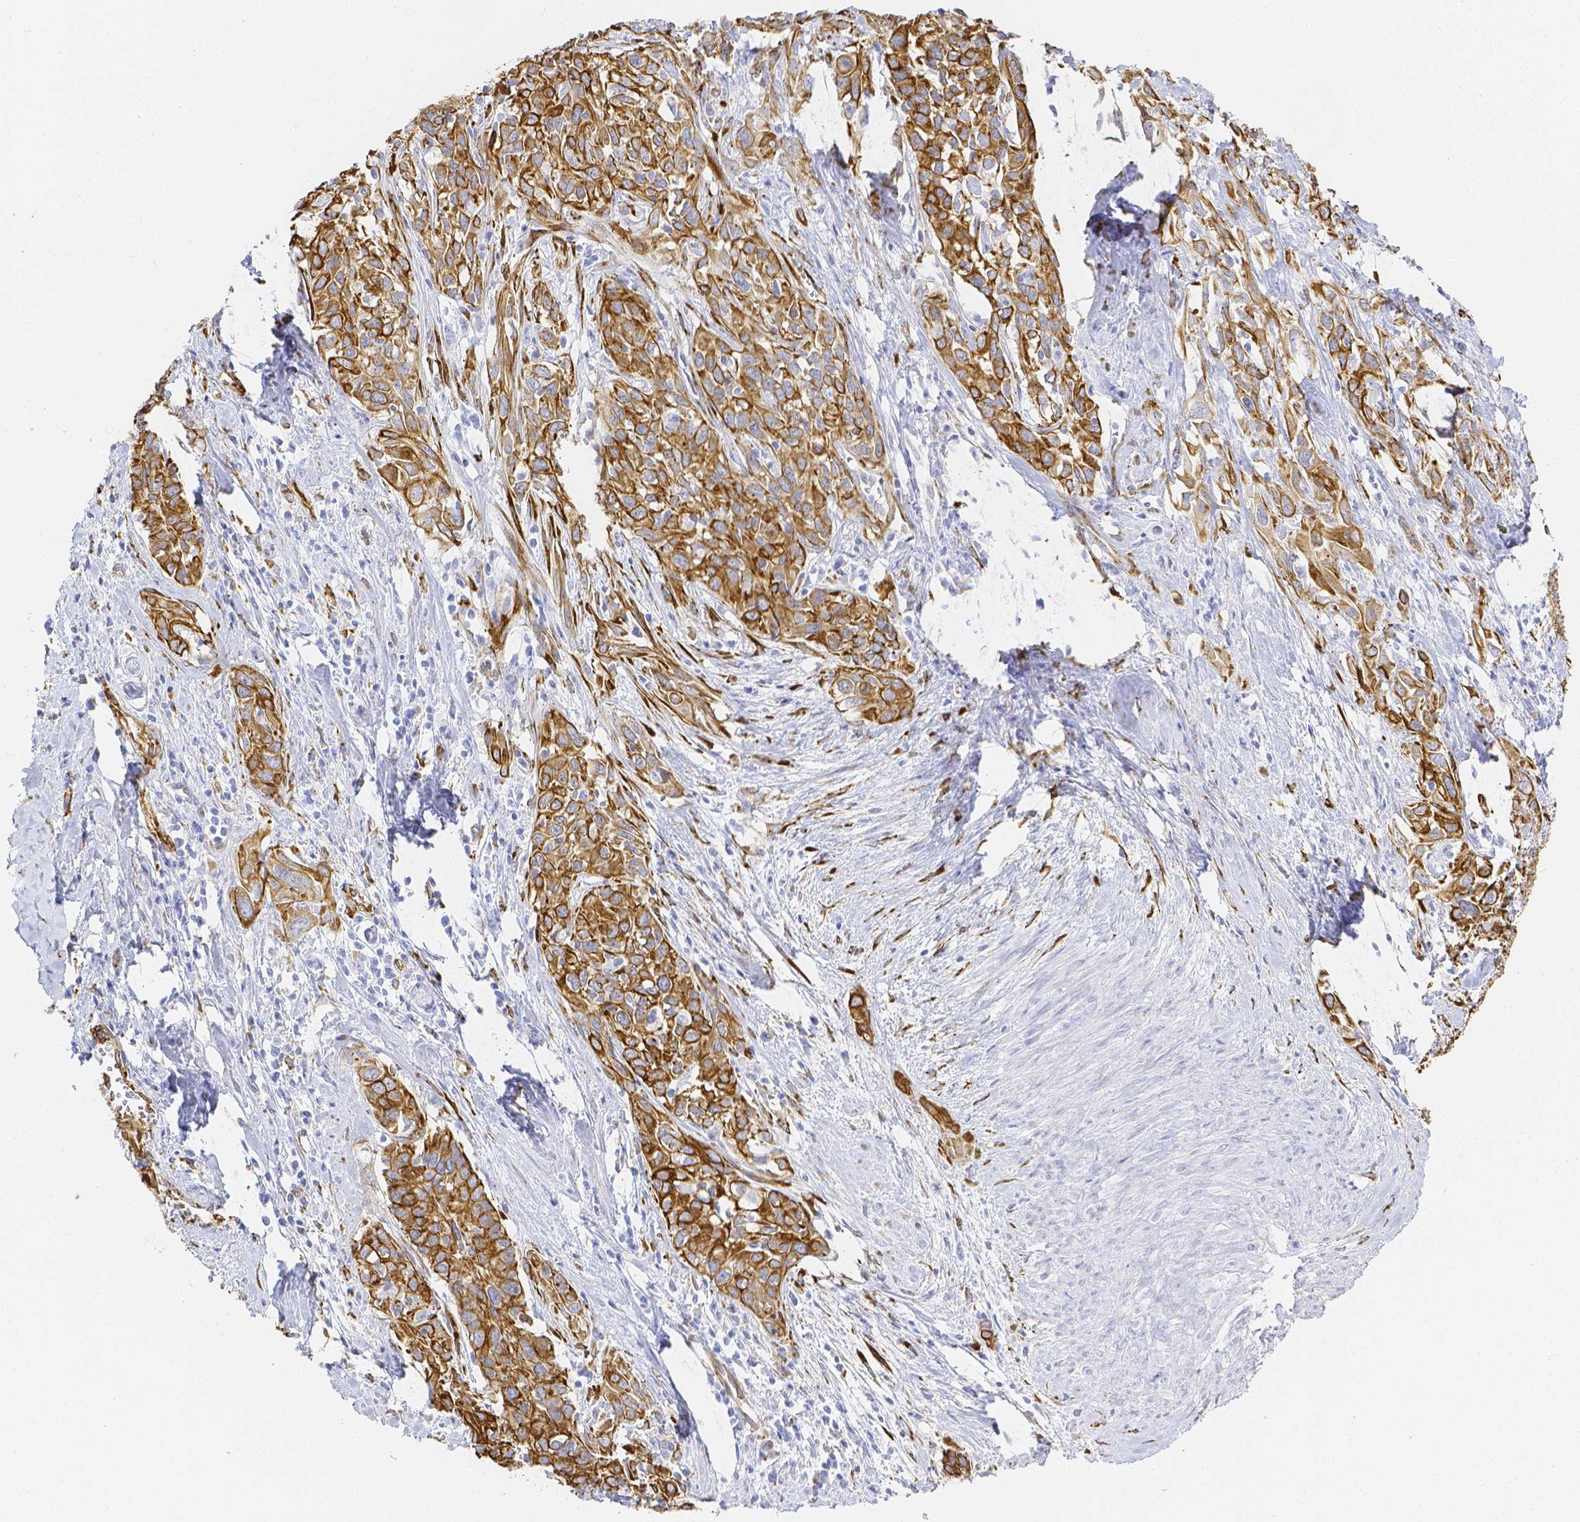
{"staining": {"intensity": "moderate", "quantity": ">75%", "location": "cytoplasmic/membranous"}, "tissue": "cervical cancer", "cell_type": "Tumor cells", "image_type": "cancer", "snomed": [{"axis": "morphology", "description": "Squamous cell carcinoma, NOS"}, {"axis": "topography", "description": "Cervix"}], "caption": "Tumor cells reveal medium levels of moderate cytoplasmic/membranous expression in about >75% of cells in human squamous cell carcinoma (cervical).", "gene": "SMURF1", "patient": {"sex": "female", "age": 51}}